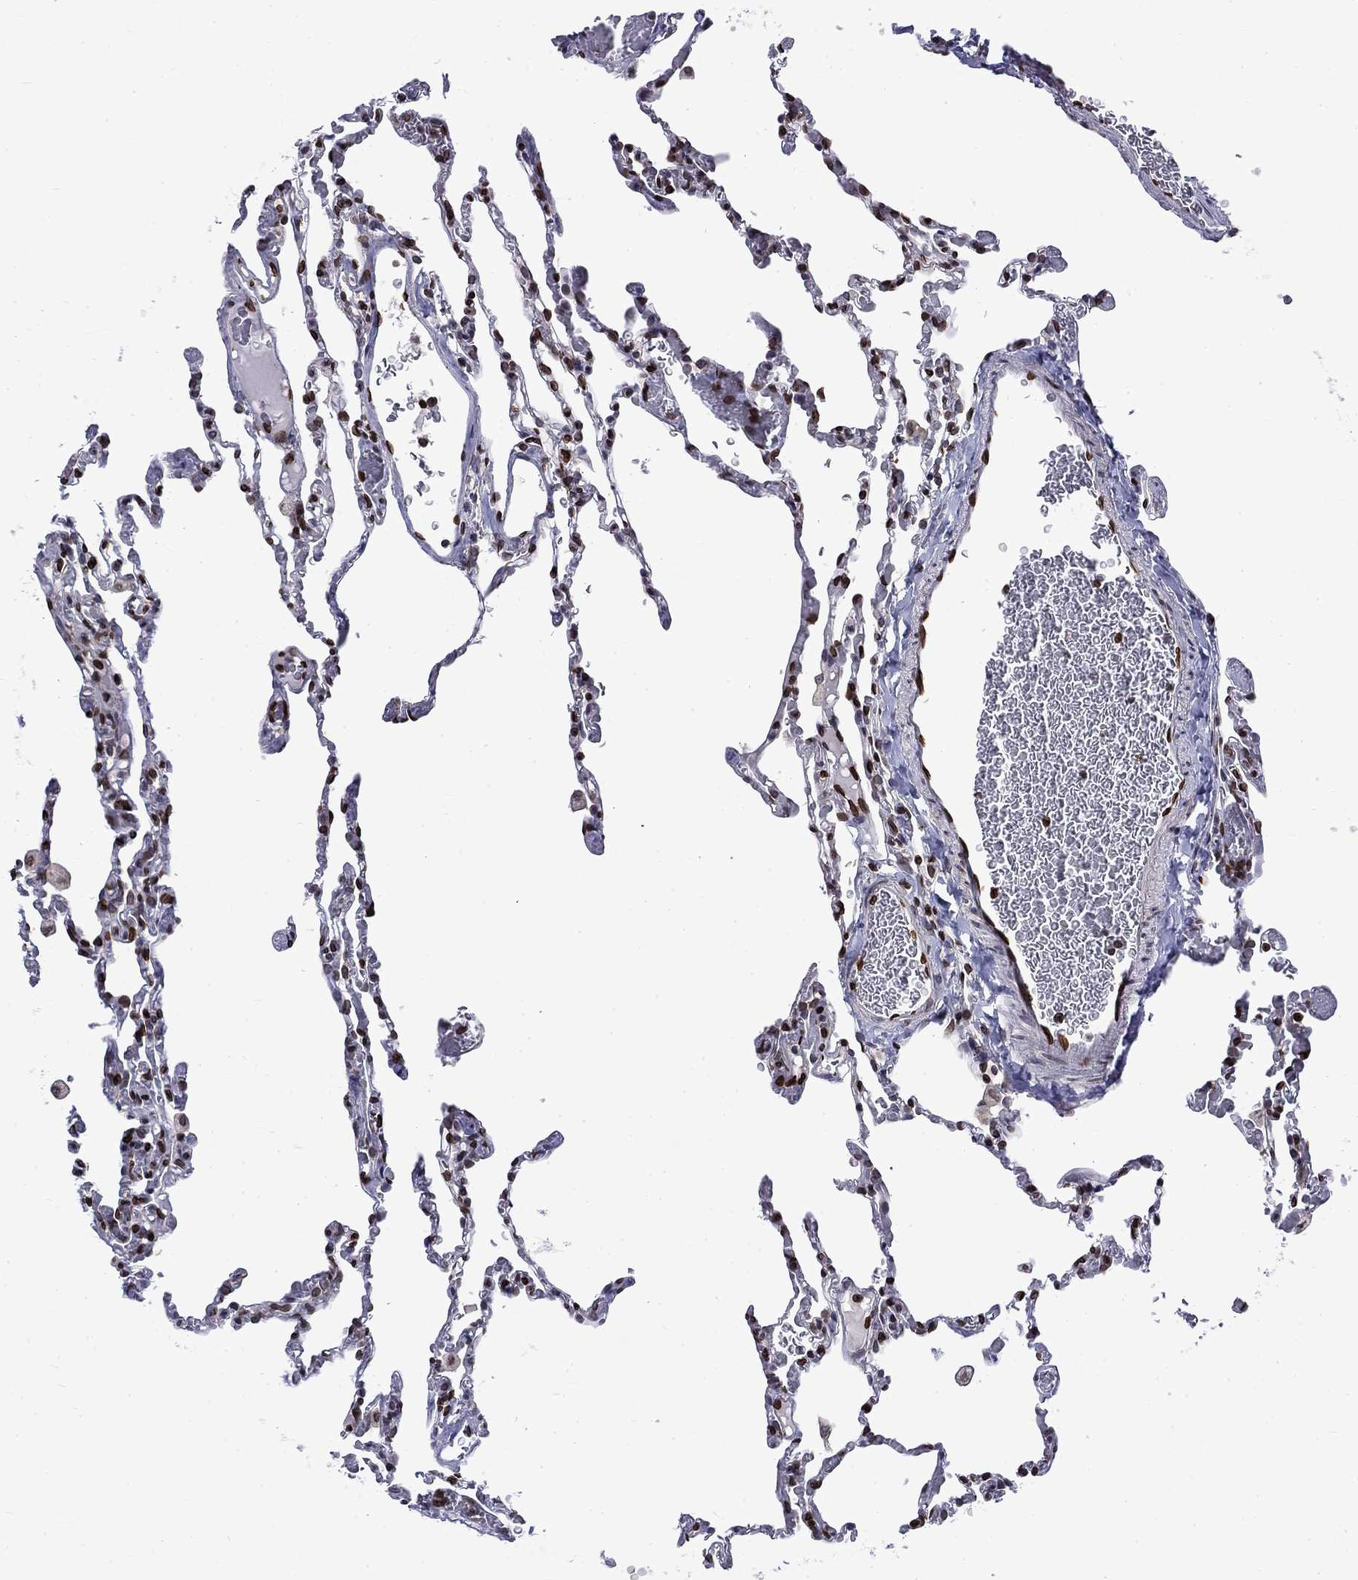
{"staining": {"intensity": "strong", "quantity": ">75%", "location": "nuclear"}, "tissue": "lung", "cell_type": "Alveolar cells", "image_type": "normal", "snomed": [{"axis": "morphology", "description": "Normal tissue, NOS"}, {"axis": "topography", "description": "Lung"}], "caption": "A micrograph of human lung stained for a protein reveals strong nuclear brown staining in alveolar cells. The protein is stained brown, and the nuclei are stained in blue (DAB IHC with brightfield microscopy, high magnification).", "gene": "SLA", "patient": {"sex": "female", "age": 43}}